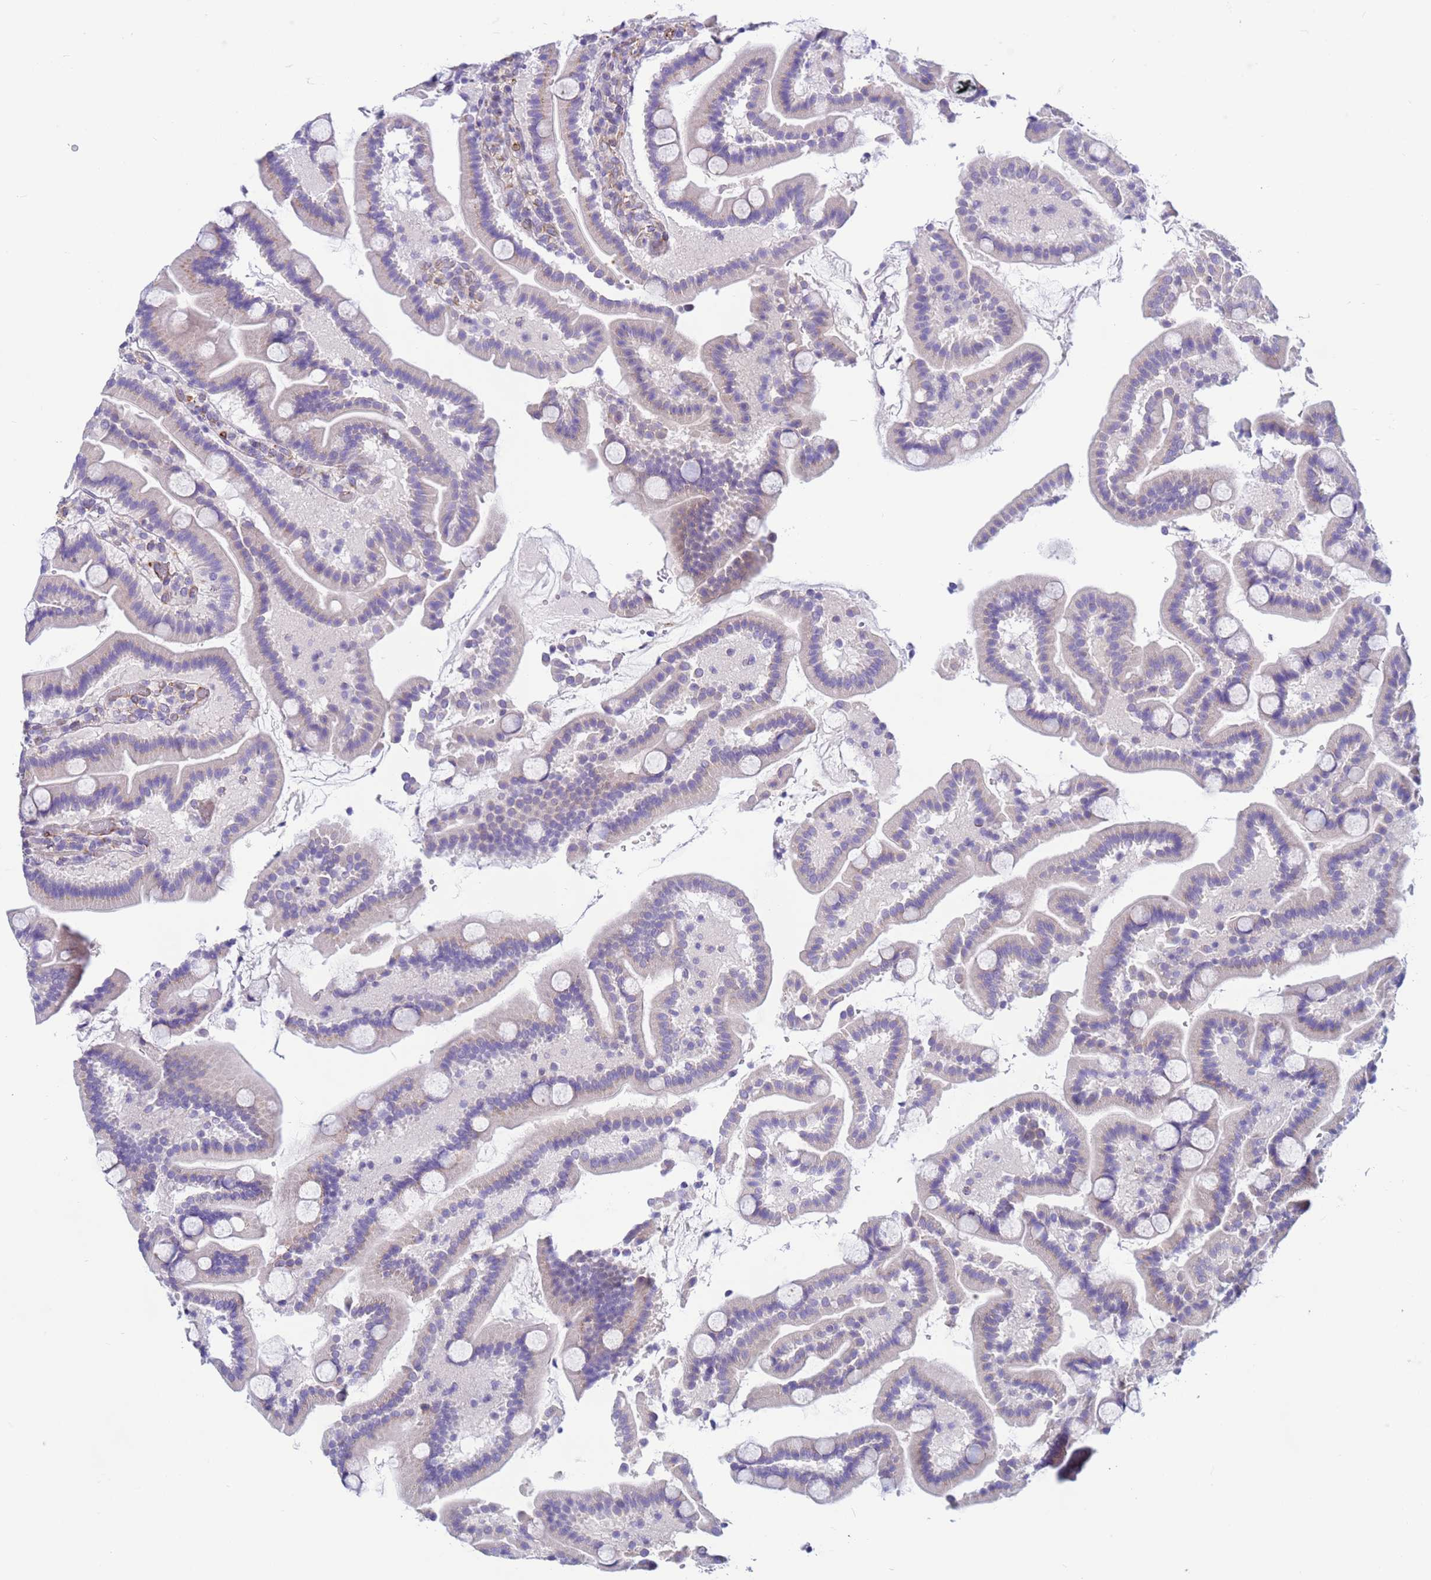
{"staining": {"intensity": "weak", "quantity": "25%-75%", "location": "cytoplasmic/membranous"}, "tissue": "duodenum", "cell_type": "Glandular cells", "image_type": "normal", "snomed": [{"axis": "morphology", "description": "Normal tissue, NOS"}, {"axis": "topography", "description": "Duodenum"}], "caption": "Human duodenum stained for a protein (brown) displays weak cytoplasmic/membranous positive expression in about 25%-75% of glandular cells.", "gene": "UBXN2B", "patient": {"sex": "male", "age": 55}}